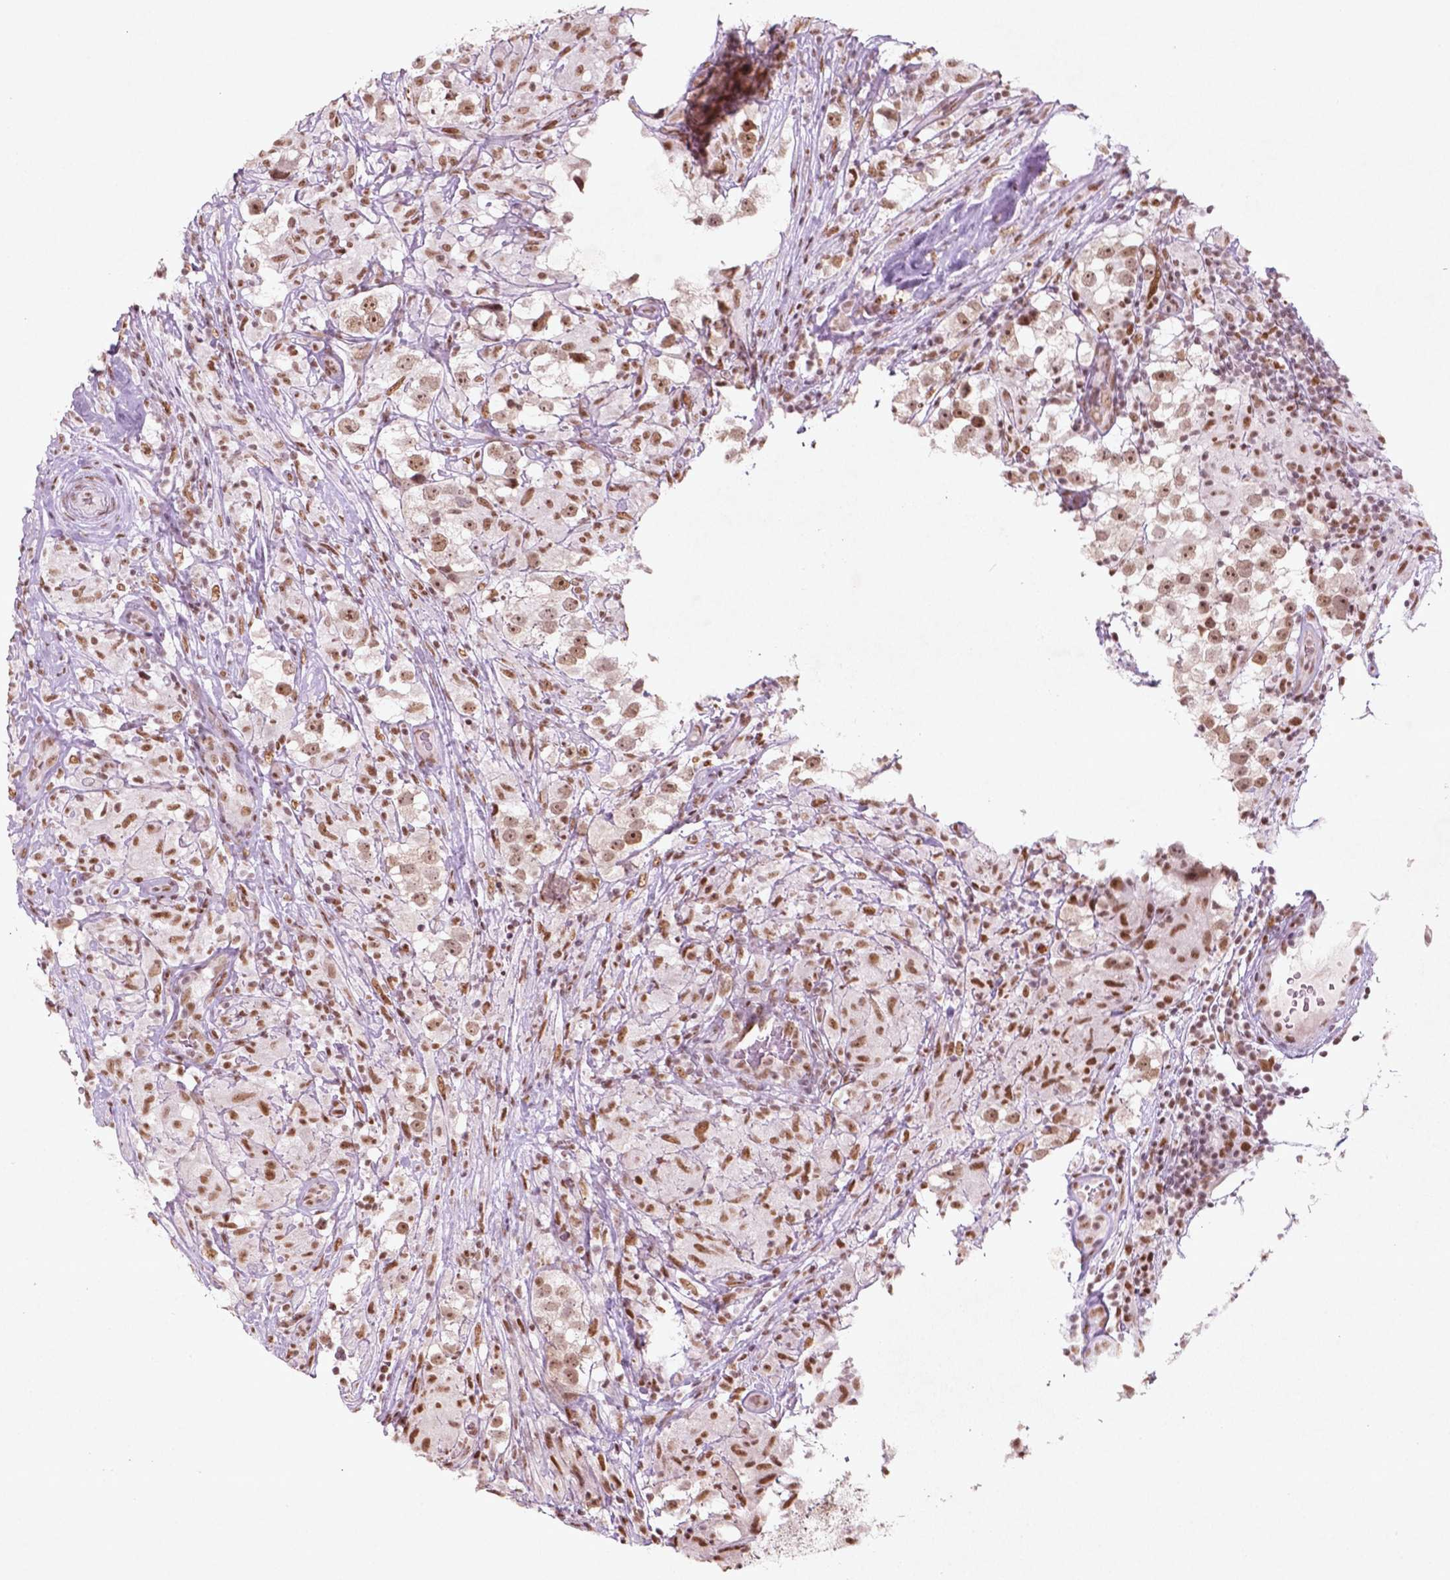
{"staining": {"intensity": "weak", "quantity": ">75%", "location": "nuclear"}, "tissue": "testis cancer", "cell_type": "Tumor cells", "image_type": "cancer", "snomed": [{"axis": "morphology", "description": "Seminoma, NOS"}, {"axis": "topography", "description": "Testis"}], "caption": "A brown stain labels weak nuclear expression of a protein in human testis seminoma tumor cells. (DAB (3,3'-diaminobenzidine) IHC, brown staining for protein, blue staining for nuclei).", "gene": "HMG20B", "patient": {"sex": "male", "age": 46}}